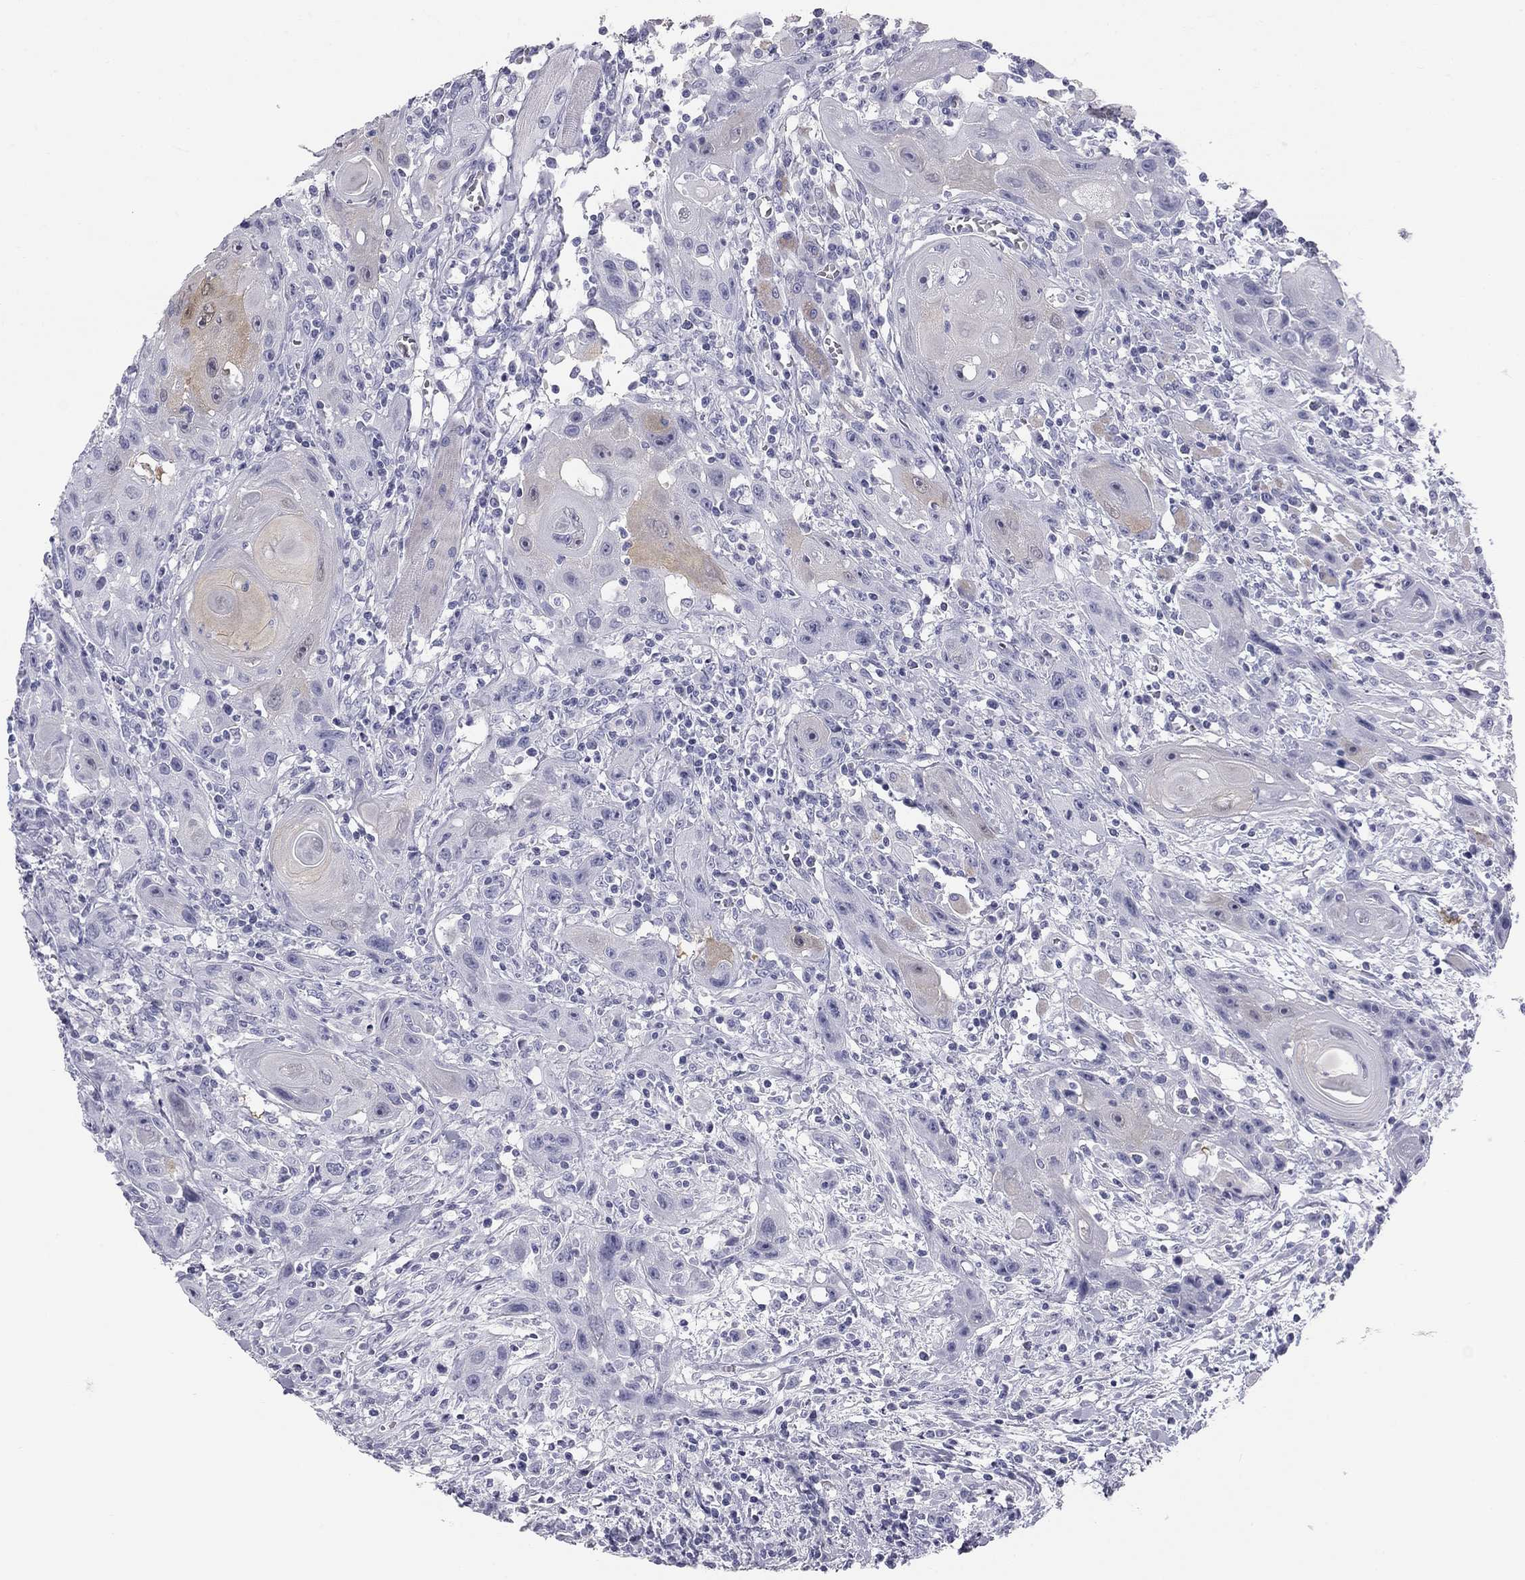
{"staining": {"intensity": "weak", "quantity": "<25%", "location": "cytoplasmic/membranous"}, "tissue": "head and neck cancer", "cell_type": "Tumor cells", "image_type": "cancer", "snomed": [{"axis": "morphology", "description": "Normal tissue, NOS"}, {"axis": "morphology", "description": "Squamous cell carcinoma, NOS"}, {"axis": "topography", "description": "Oral tissue"}, {"axis": "topography", "description": "Head-Neck"}], "caption": "An immunohistochemistry image of head and neck cancer (squamous cell carcinoma) is shown. There is no staining in tumor cells of head and neck cancer (squamous cell carcinoma).", "gene": "SULT2B1", "patient": {"sex": "male", "age": 71}}